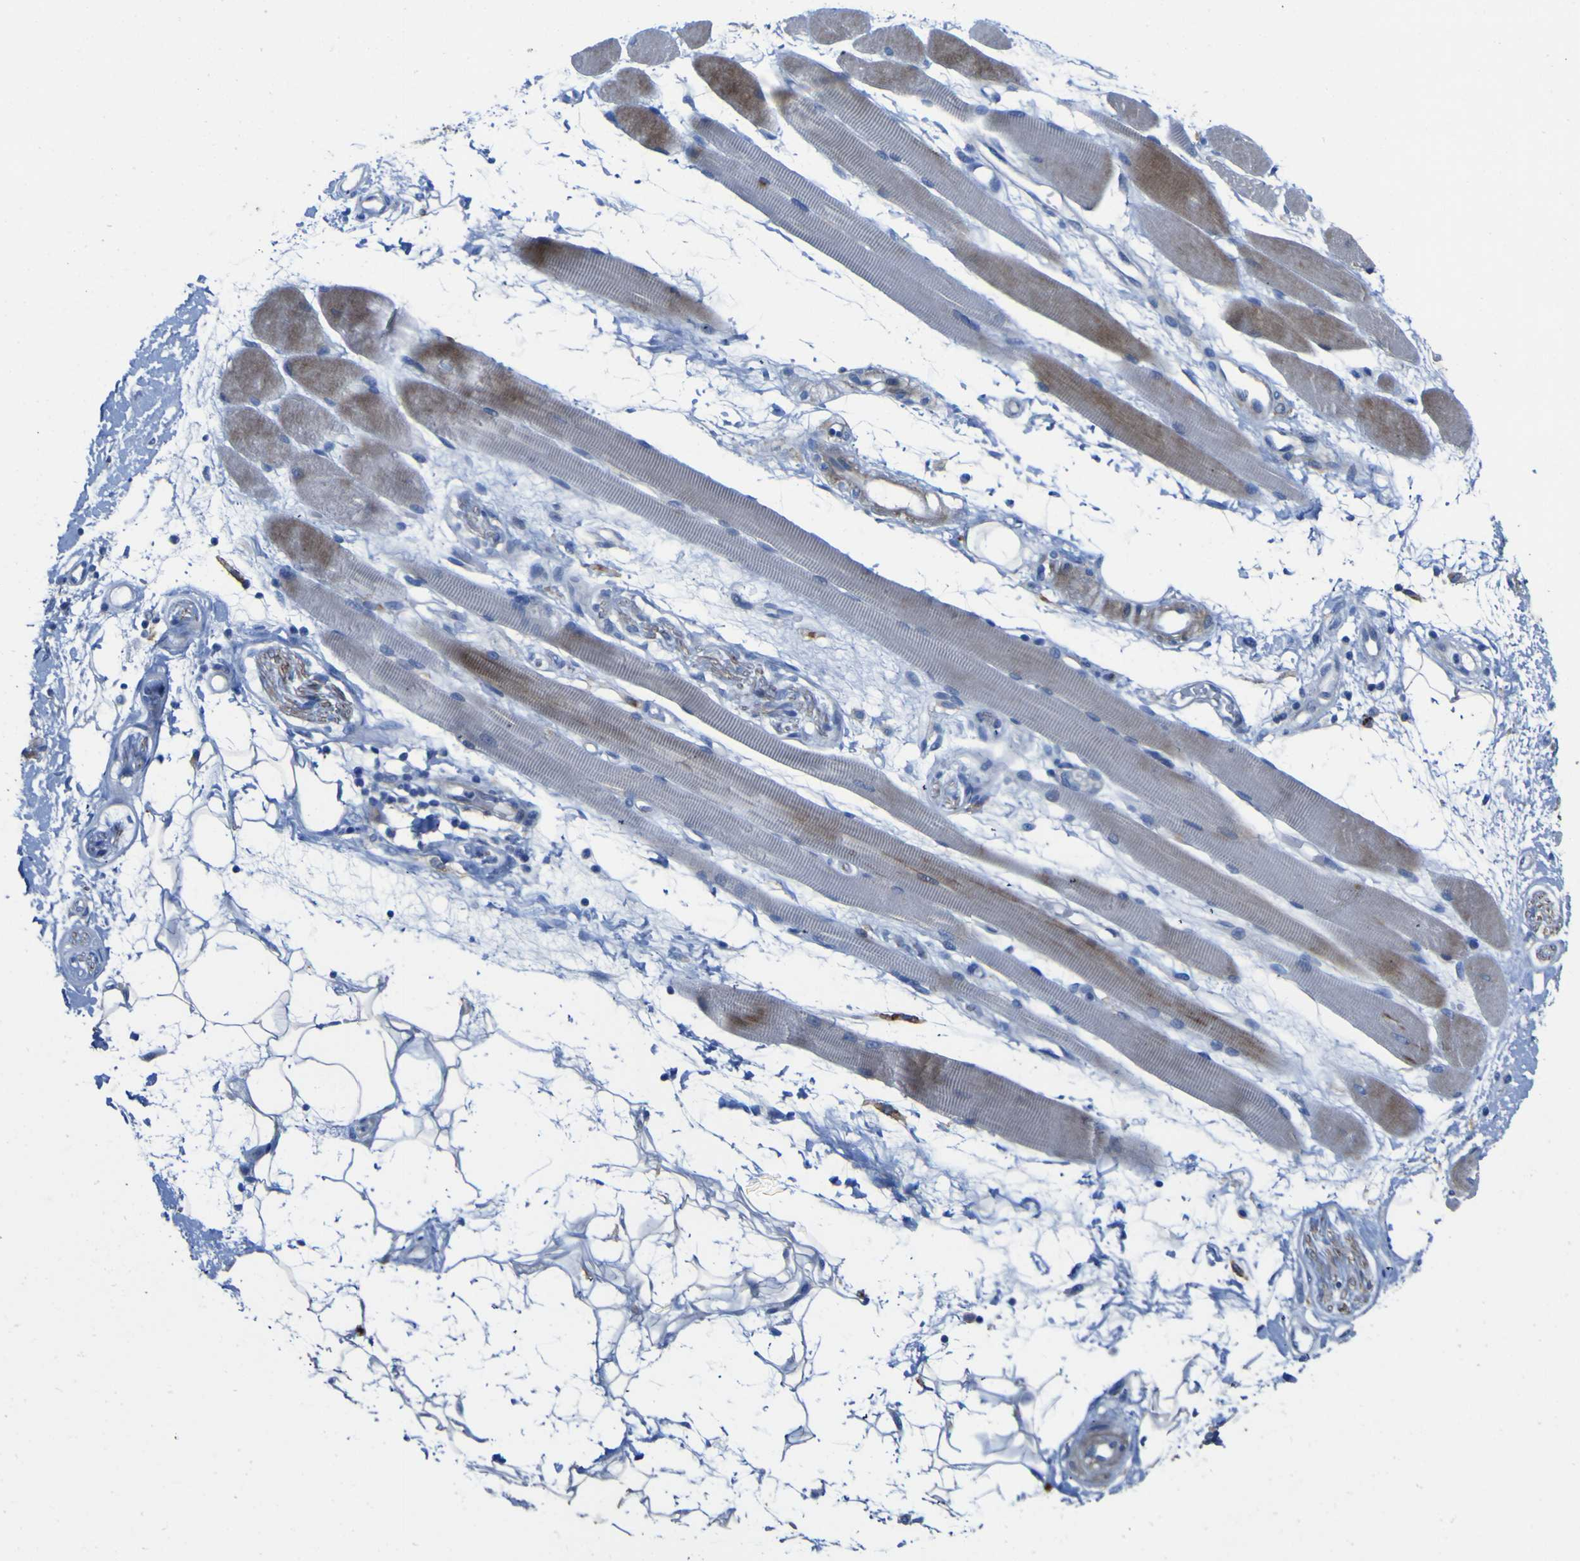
{"staining": {"intensity": "moderate", "quantity": "25%-75%", "location": "cytoplasmic/membranous"}, "tissue": "skeletal muscle", "cell_type": "Myocytes", "image_type": "normal", "snomed": [{"axis": "morphology", "description": "Normal tissue, NOS"}, {"axis": "topography", "description": "Skeletal muscle"}, {"axis": "topography", "description": "Peripheral nerve tissue"}], "caption": "Benign skeletal muscle was stained to show a protein in brown. There is medium levels of moderate cytoplasmic/membranous expression in about 25%-75% of myocytes.", "gene": "AGO4", "patient": {"sex": "female", "age": 84}}